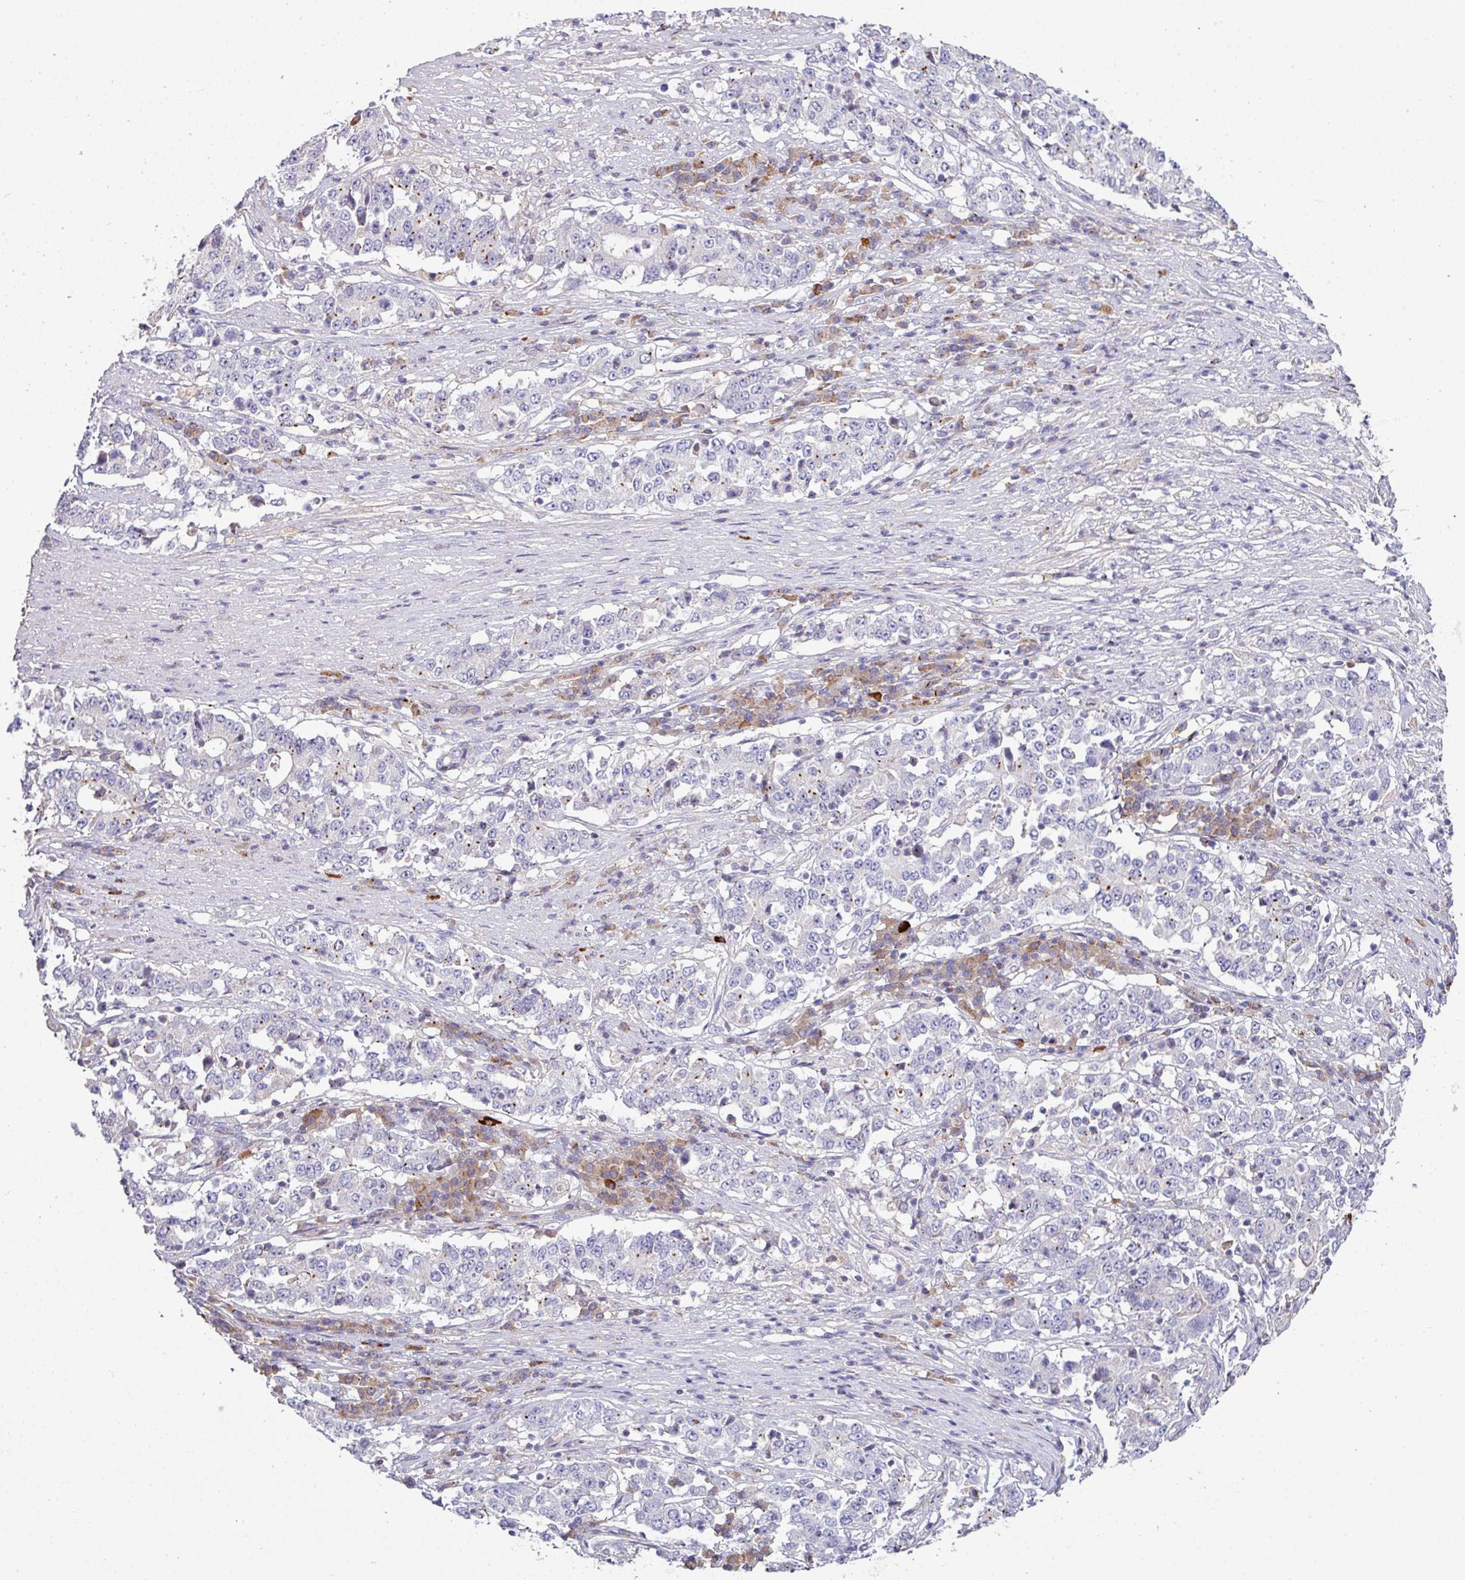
{"staining": {"intensity": "negative", "quantity": "none", "location": "none"}, "tissue": "stomach cancer", "cell_type": "Tumor cells", "image_type": "cancer", "snomed": [{"axis": "morphology", "description": "Adenocarcinoma, NOS"}, {"axis": "topography", "description": "Stomach"}], "caption": "Photomicrograph shows no significant protein expression in tumor cells of stomach cancer.", "gene": "SLAMF6", "patient": {"sex": "male", "age": 59}}